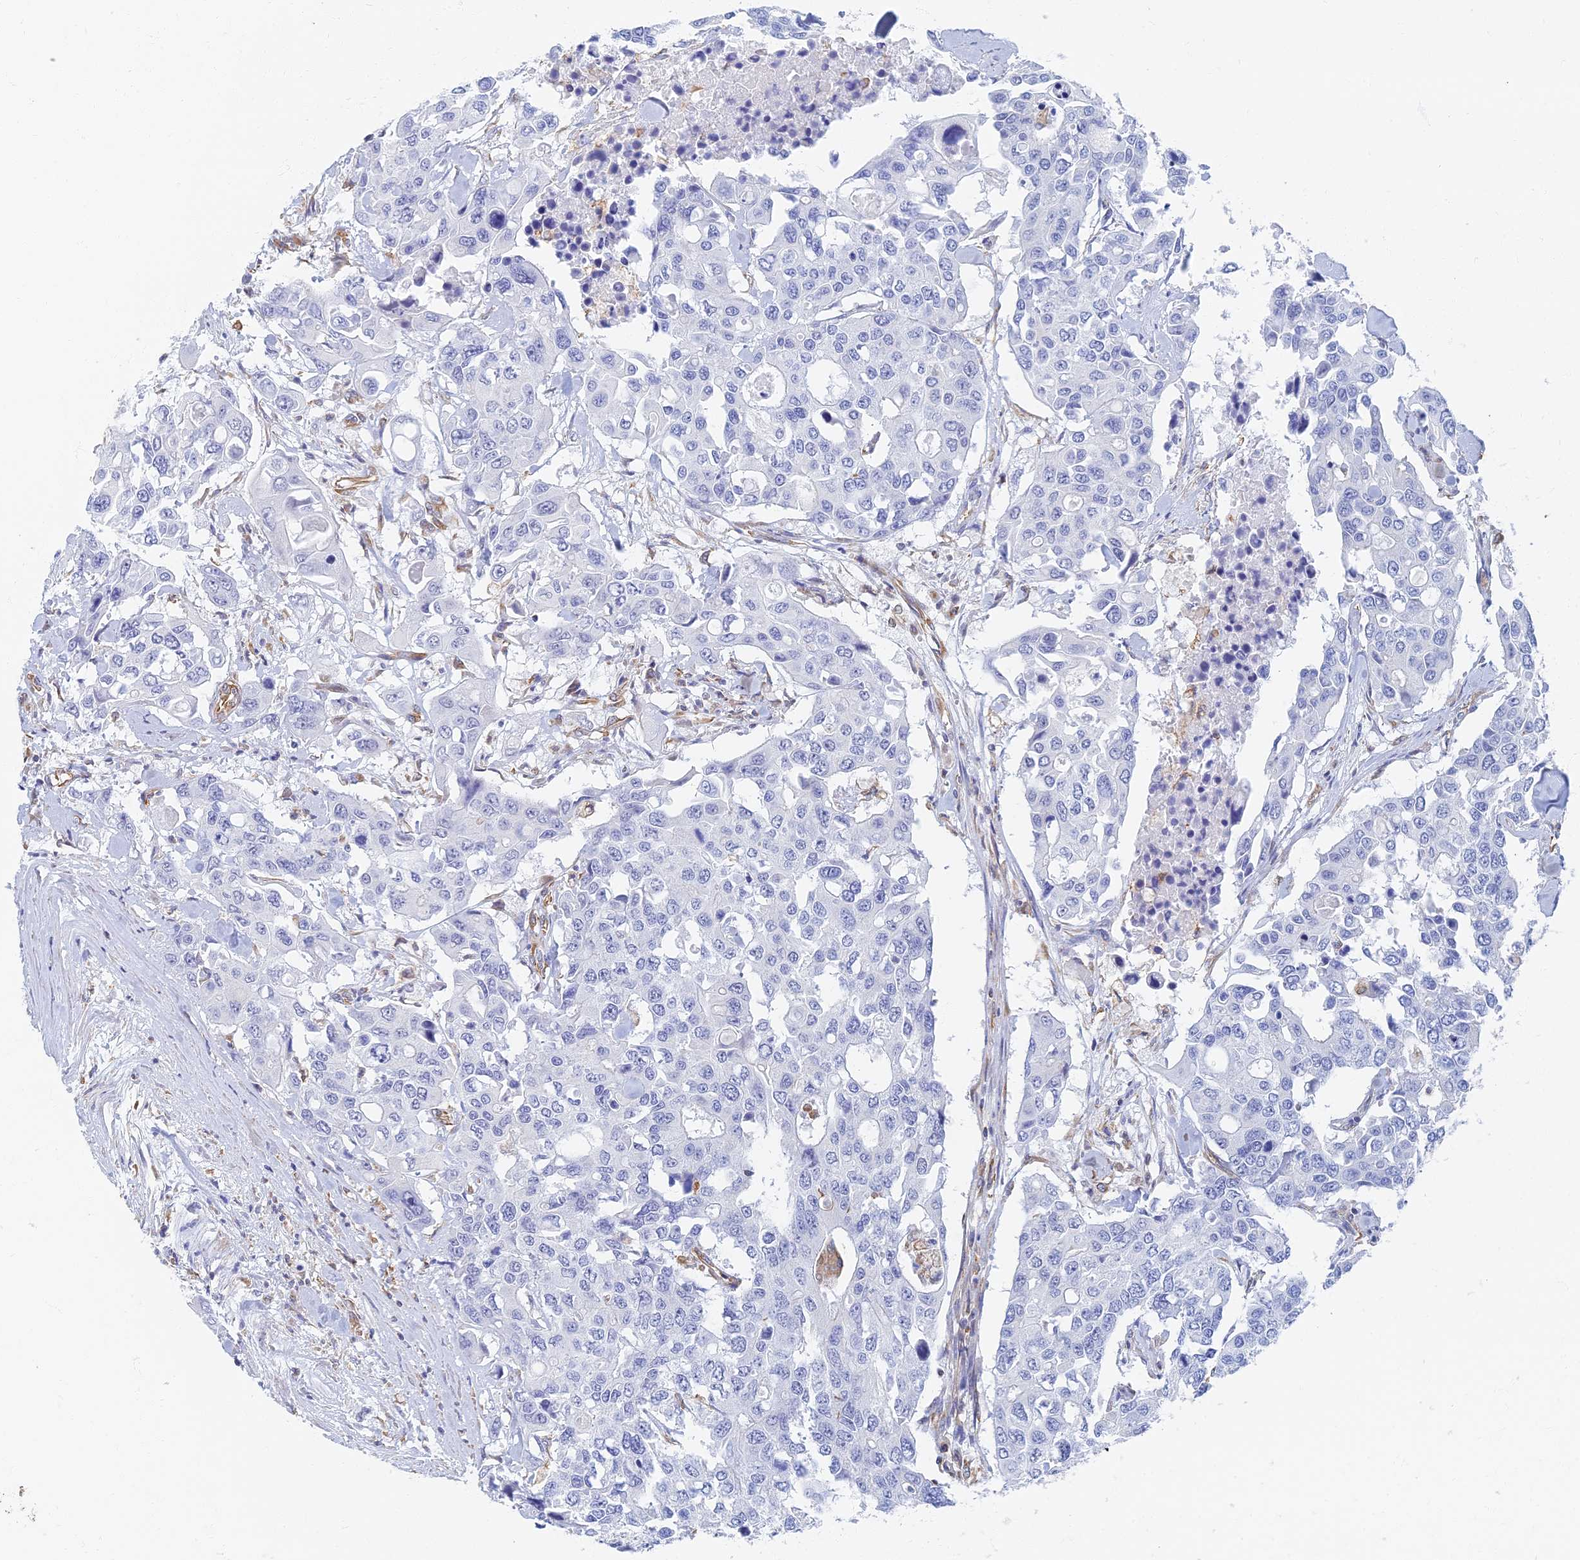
{"staining": {"intensity": "negative", "quantity": "none", "location": "none"}, "tissue": "colorectal cancer", "cell_type": "Tumor cells", "image_type": "cancer", "snomed": [{"axis": "morphology", "description": "Adenocarcinoma, NOS"}, {"axis": "topography", "description": "Colon"}], "caption": "Human adenocarcinoma (colorectal) stained for a protein using IHC demonstrates no expression in tumor cells.", "gene": "RMC1", "patient": {"sex": "male", "age": 77}}